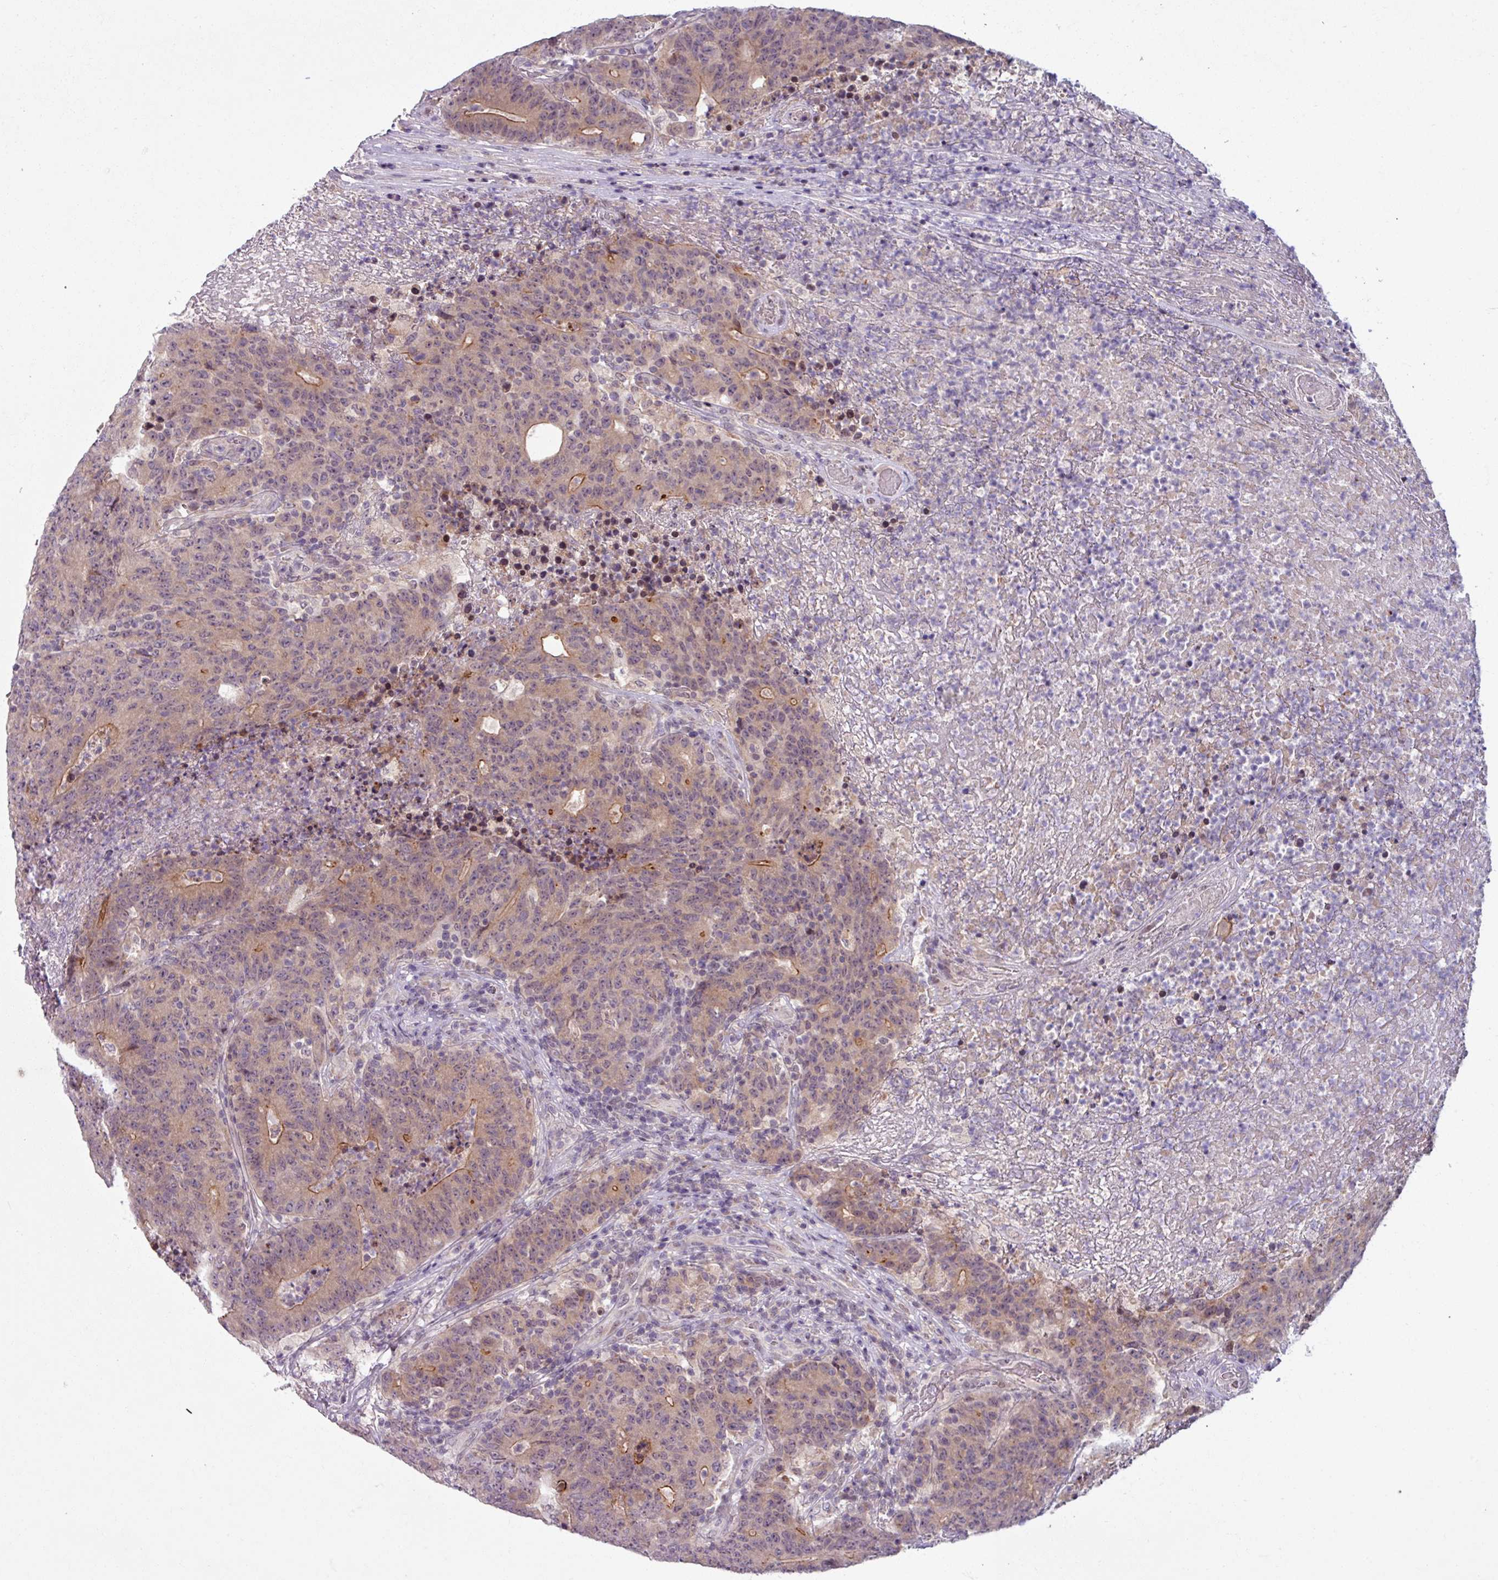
{"staining": {"intensity": "moderate", "quantity": "<25%", "location": "cytoplasmic/membranous,nuclear"}, "tissue": "colorectal cancer", "cell_type": "Tumor cells", "image_type": "cancer", "snomed": [{"axis": "morphology", "description": "Adenocarcinoma, NOS"}, {"axis": "topography", "description": "Colon"}], "caption": "Colorectal cancer (adenocarcinoma) stained for a protein exhibits moderate cytoplasmic/membranous and nuclear positivity in tumor cells.", "gene": "OGFOD3", "patient": {"sex": "female", "age": 75}}